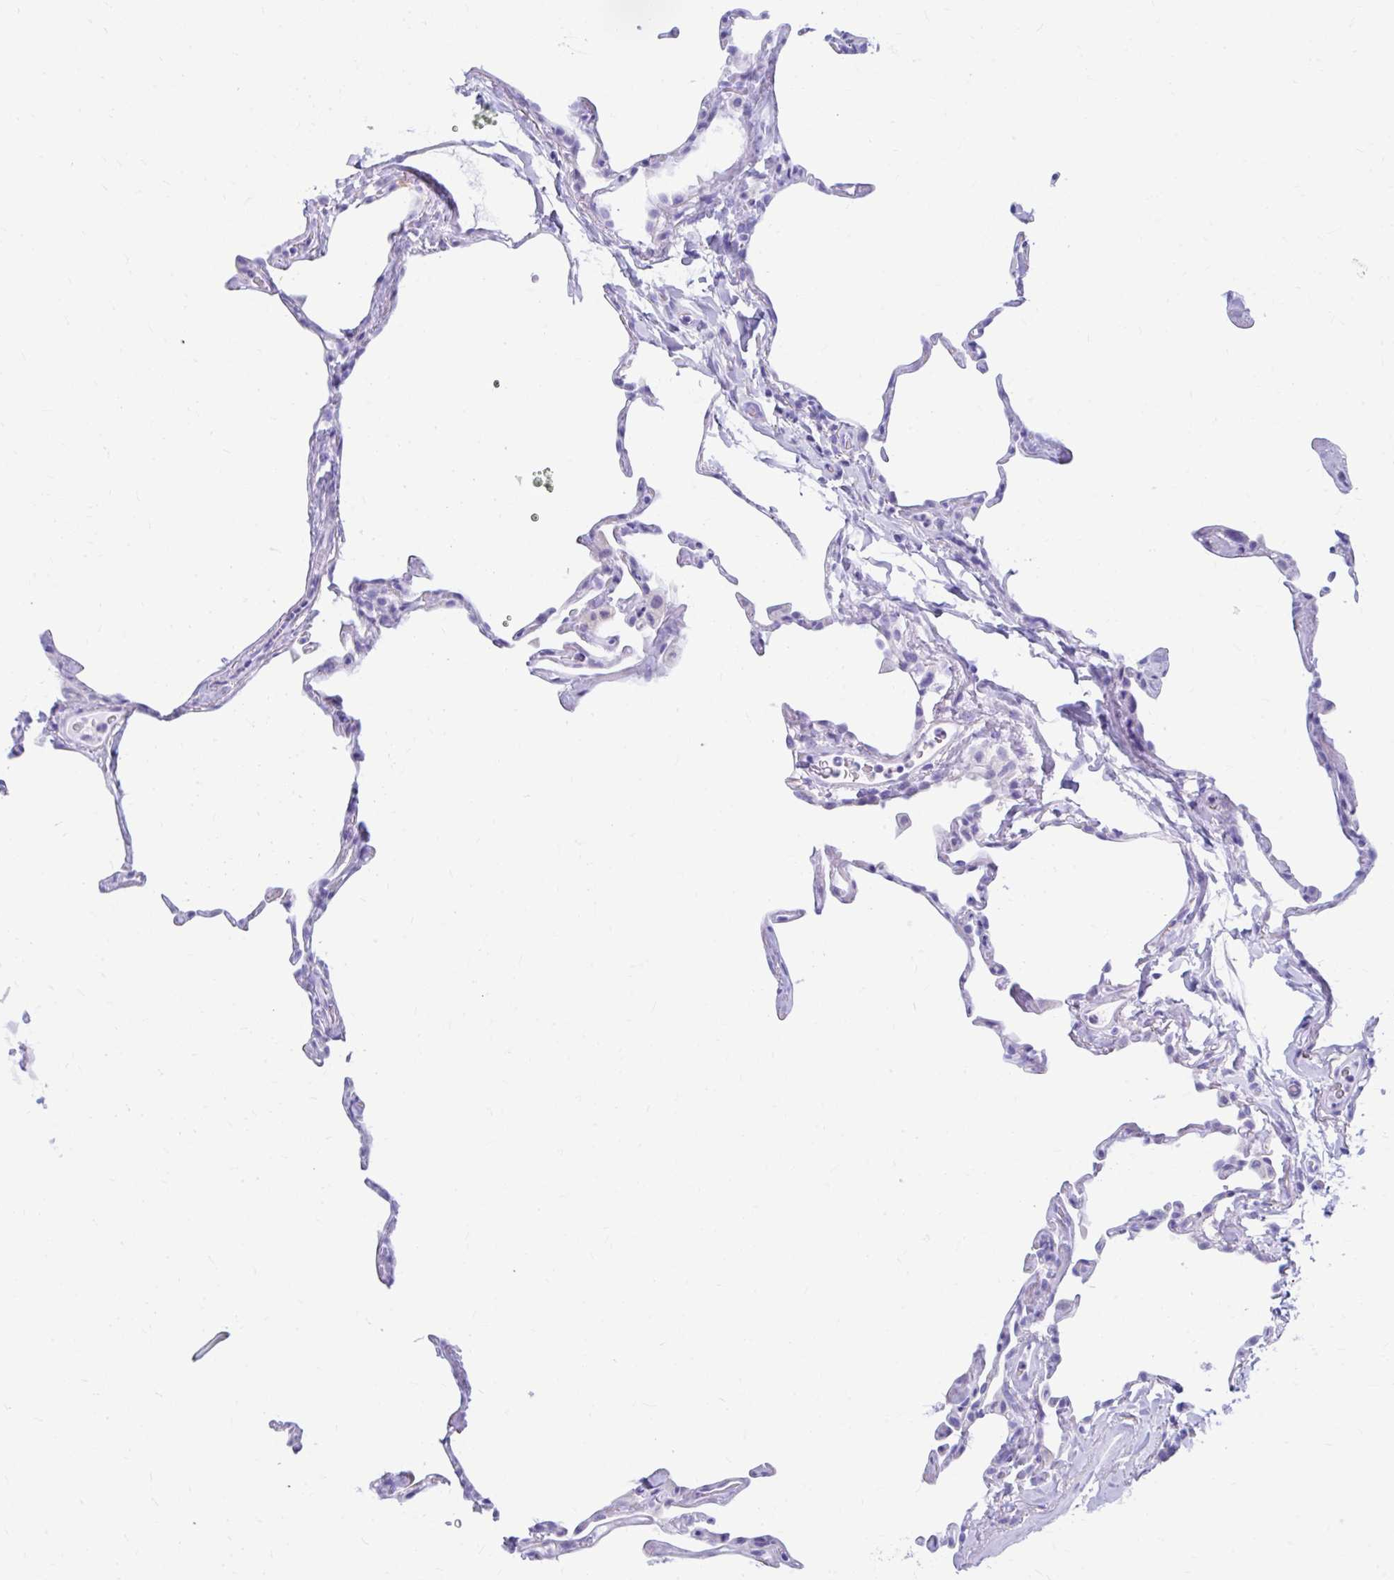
{"staining": {"intensity": "negative", "quantity": "none", "location": "none"}, "tissue": "lung", "cell_type": "Alveolar cells", "image_type": "normal", "snomed": [{"axis": "morphology", "description": "Normal tissue, NOS"}, {"axis": "topography", "description": "Lung"}], "caption": "High power microscopy image of an immunohistochemistry photomicrograph of unremarkable lung, revealing no significant staining in alveolar cells.", "gene": "NSG2", "patient": {"sex": "male", "age": 65}}